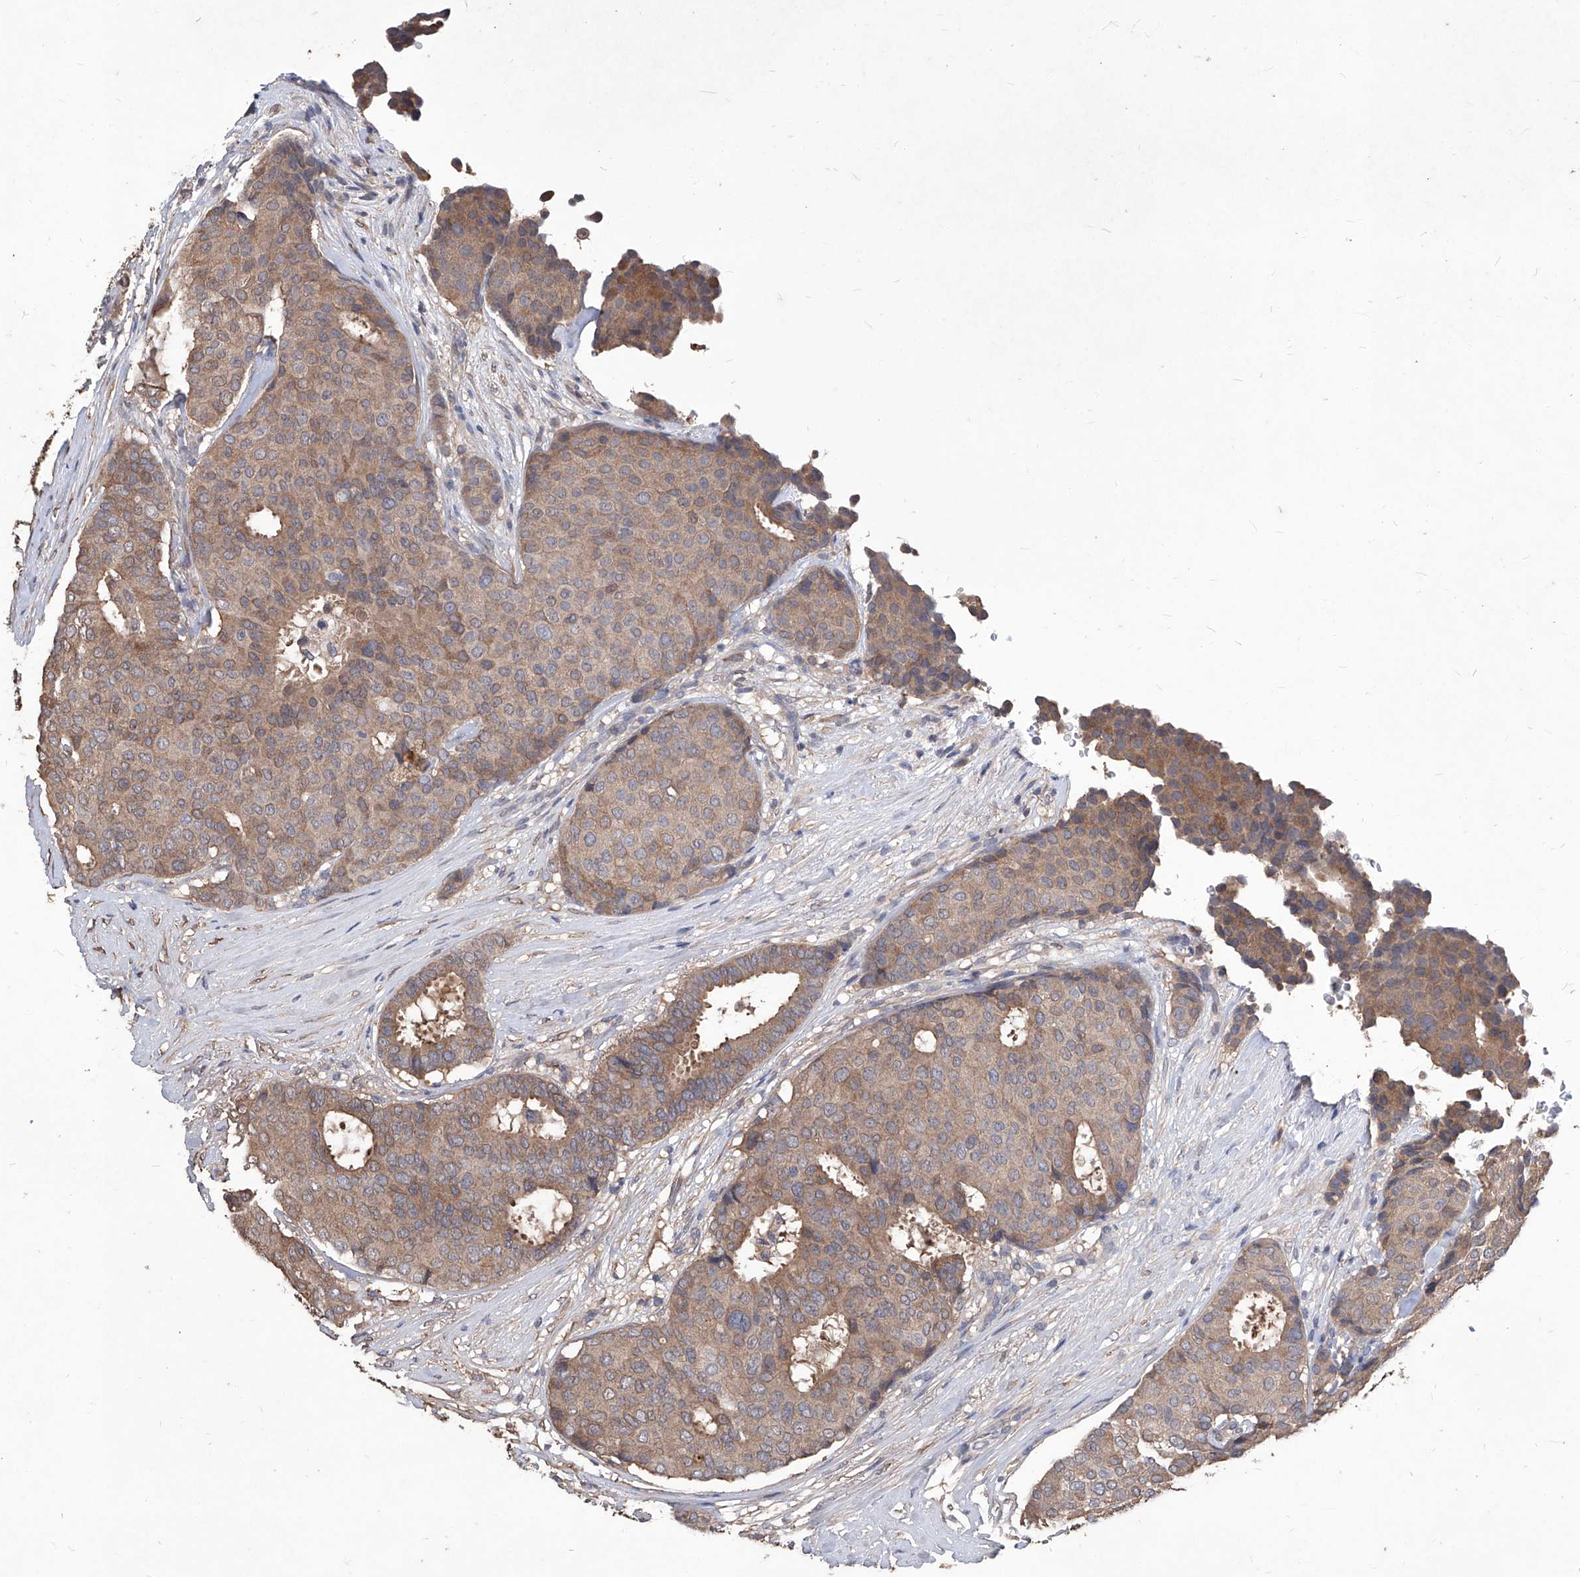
{"staining": {"intensity": "moderate", "quantity": ">75%", "location": "cytoplasmic/membranous"}, "tissue": "breast cancer", "cell_type": "Tumor cells", "image_type": "cancer", "snomed": [{"axis": "morphology", "description": "Duct carcinoma"}, {"axis": "topography", "description": "Breast"}], "caption": "Protein staining exhibits moderate cytoplasmic/membranous positivity in approximately >75% of tumor cells in breast cancer (invasive ductal carcinoma).", "gene": "SYNGR1", "patient": {"sex": "female", "age": 75}}